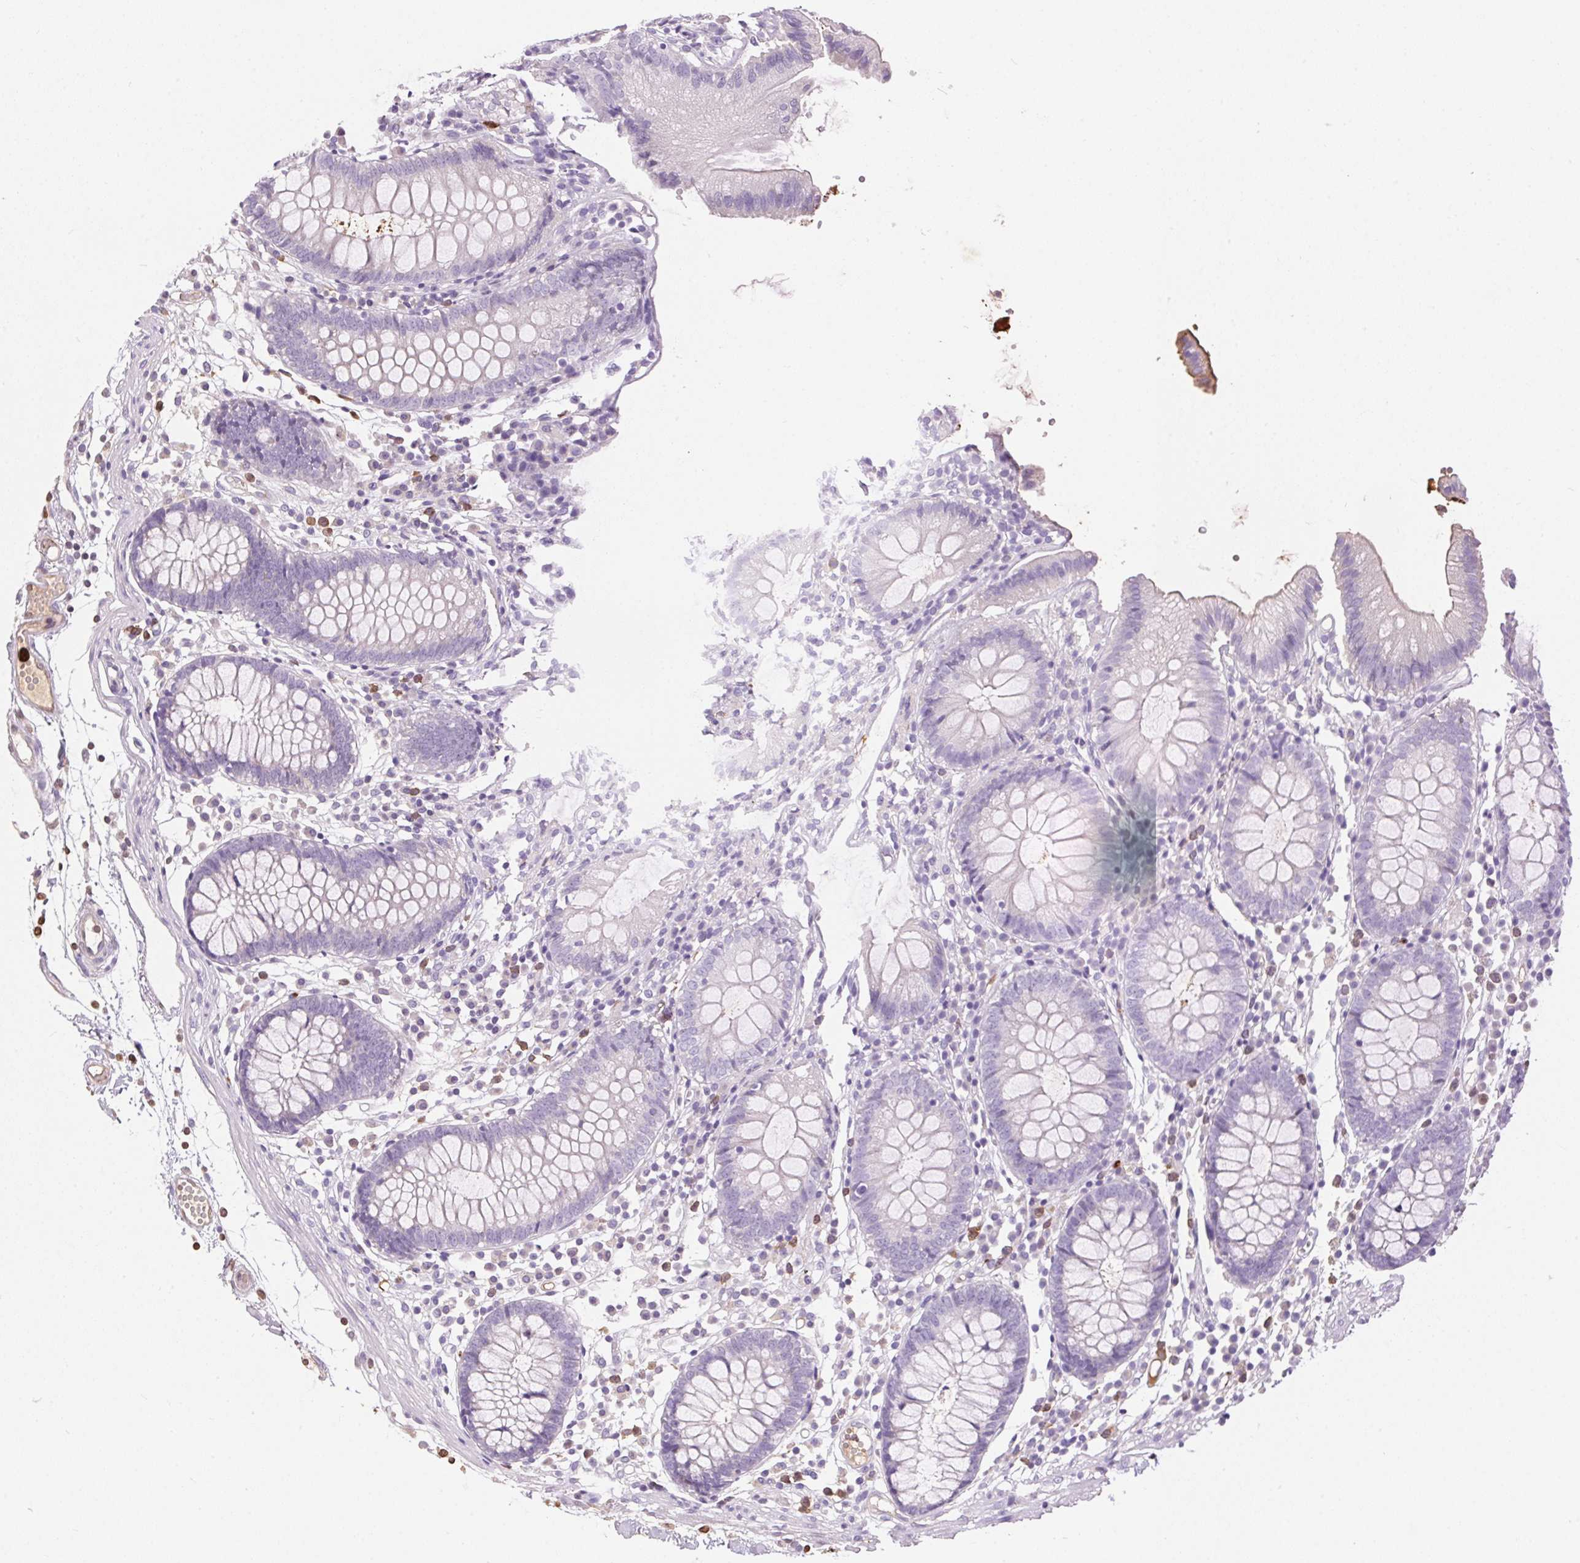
{"staining": {"intensity": "strong", "quantity": "<25%", "location": "nuclear"}, "tissue": "colon", "cell_type": "Endothelial cells", "image_type": "normal", "snomed": [{"axis": "morphology", "description": "Normal tissue, NOS"}, {"axis": "morphology", "description": "Adenocarcinoma, NOS"}, {"axis": "topography", "description": "Colon"}], "caption": "Strong nuclear staining for a protein is identified in approximately <25% of endothelial cells of unremarkable colon using immunohistochemistry (IHC).", "gene": "ORM1", "patient": {"sex": "male", "age": 83}}